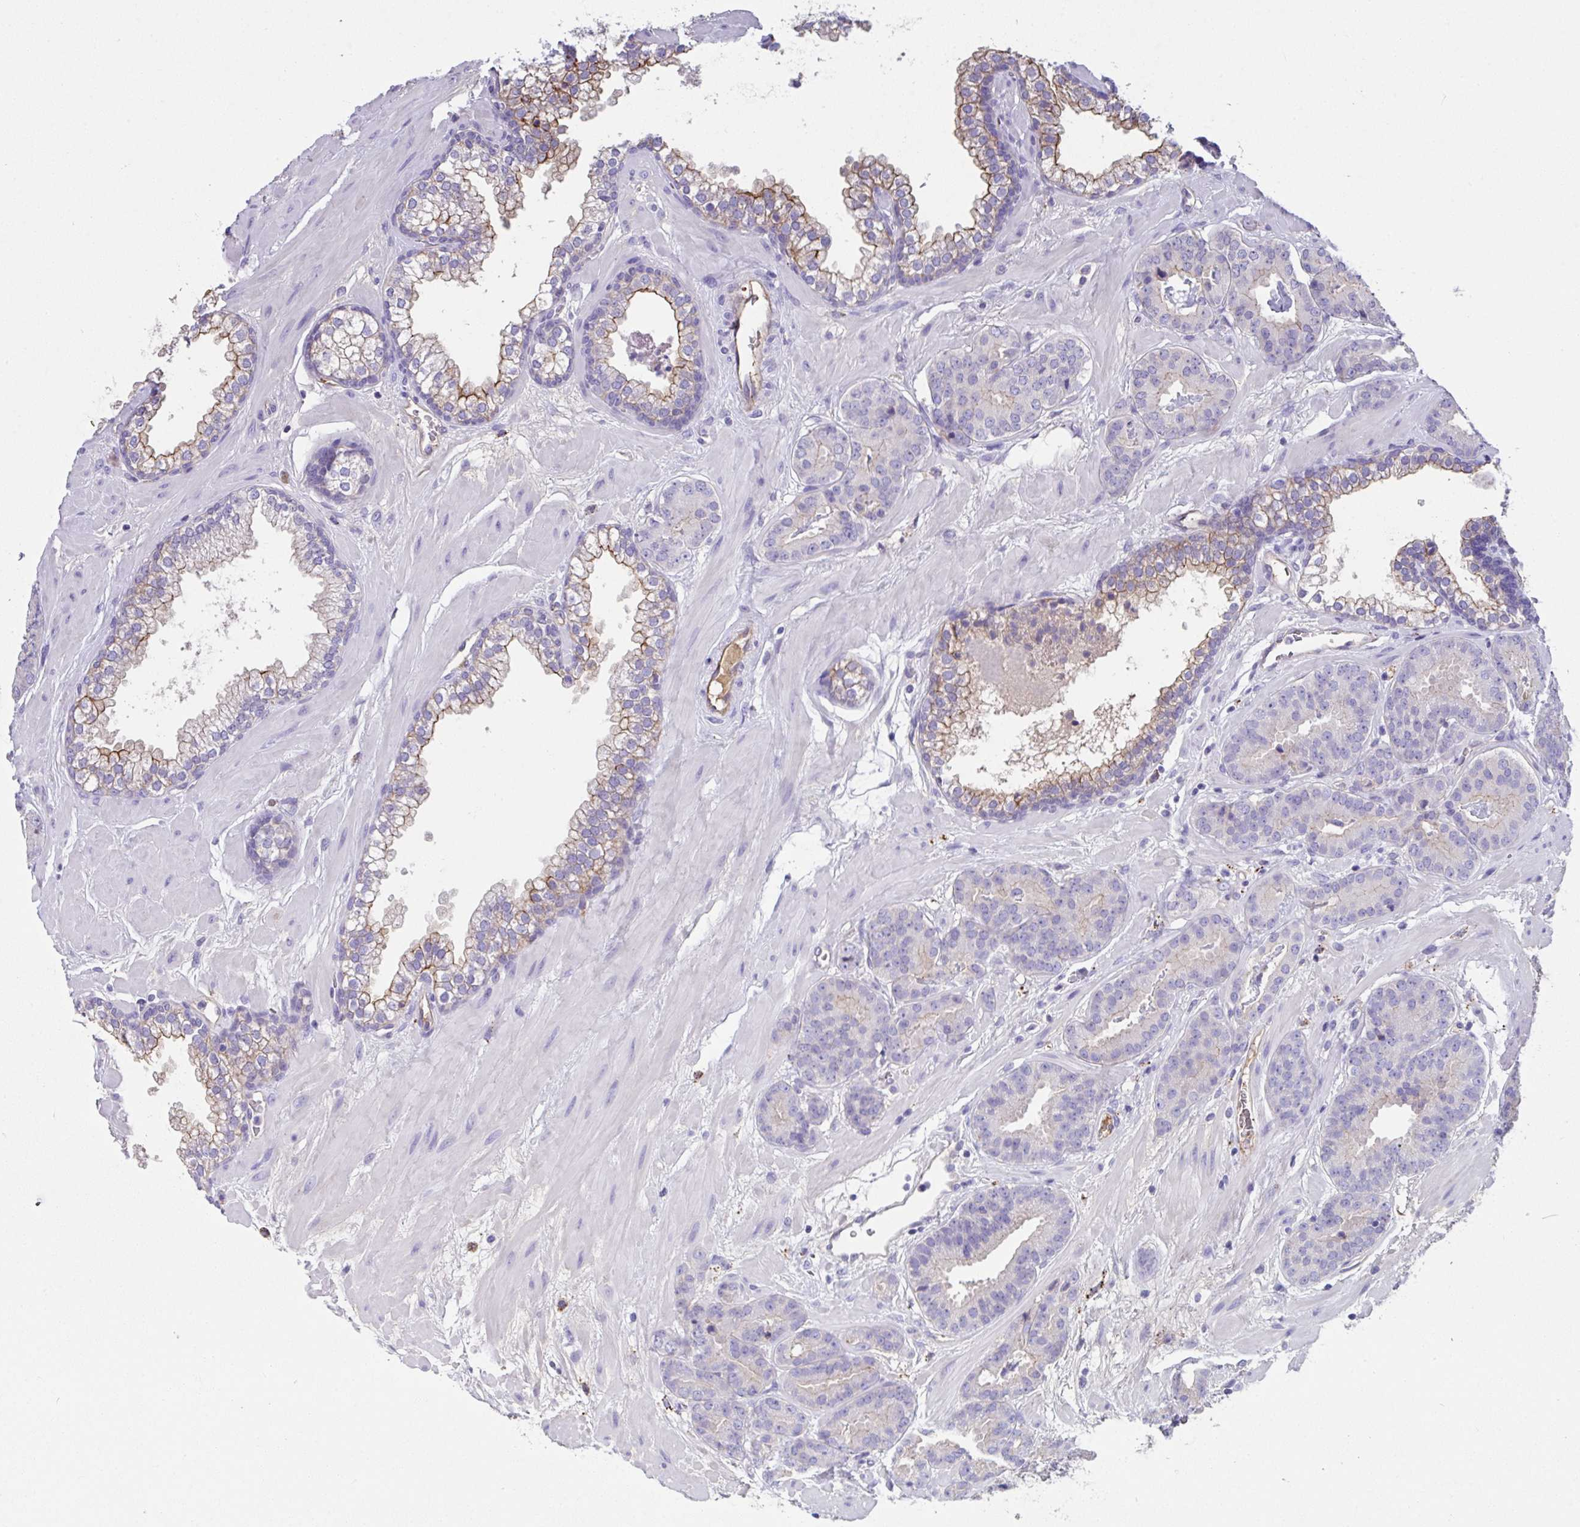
{"staining": {"intensity": "weak", "quantity": "<25%", "location": "cytoplasmic/membranous"}, "tissue": "prostate cancer", "cell_type": "Tumor cells", "image_type": "cancer", "snomed": [{"axis": "morphology", "description": "Adenocarcinoma, Low grade"}, {"axis": "topography", "description": "Prostate"}], "caption": "Immunohistochemistry of prostate cancer demonstrates no positivity in tumor cells.", "gene": "ZNF813", "patient": {"sex": "male", "age": 62}}